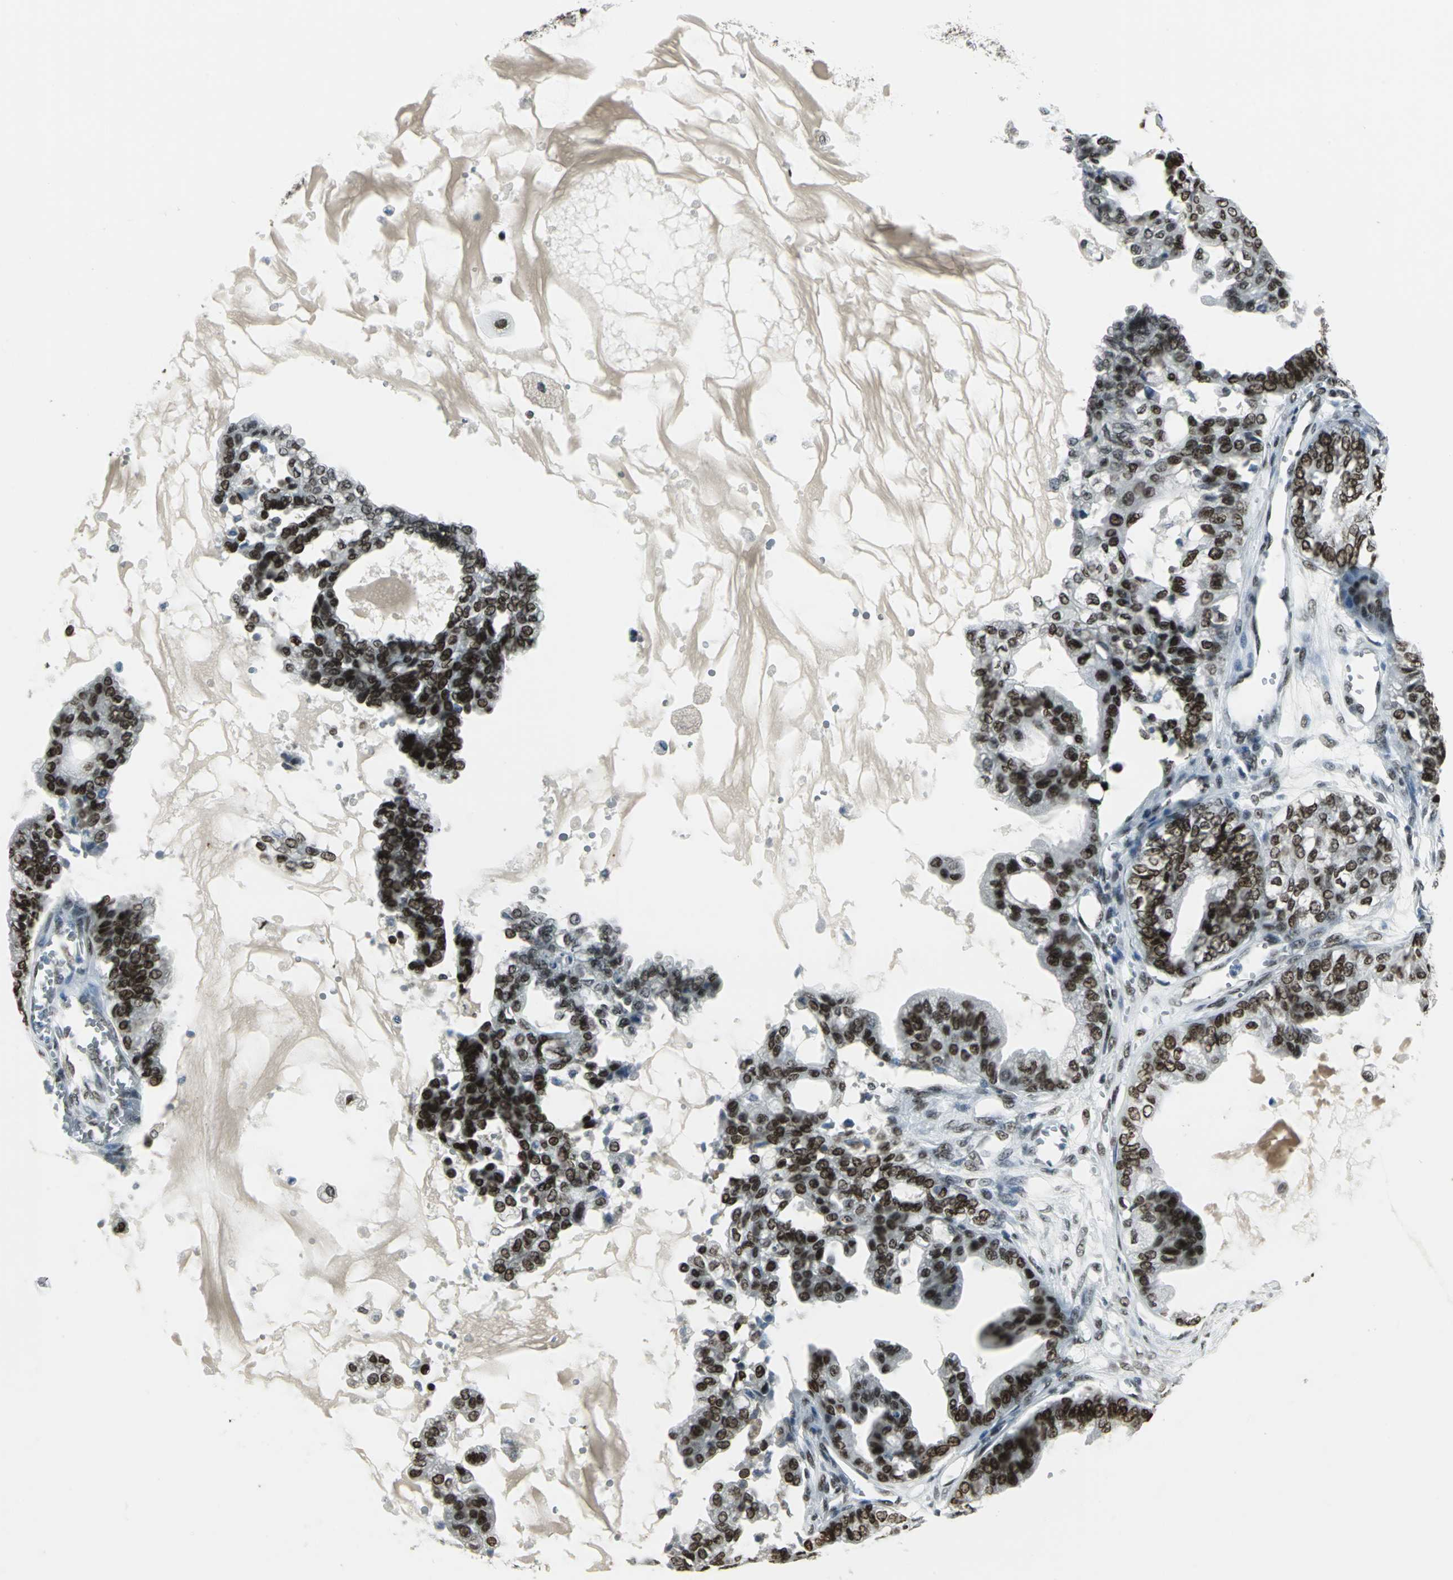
{"staining": {"intensity": "strong", "quantity": ">75%", "location": "nuclear"}, "tissue": "ovarian cancer", "cell_type": "Tumor cells", "image_type": "cancer", "snomed": [{"axis": "morphology", "description": "Carcinoma, NOS"}, {"axis": "morphology", "description": "Carcinoma, endometroid"}, {"axis": "topography", "description": "Ovary"}], "caption": "Immunohistochemical staining of ovarian endometroid carcinoma shows high levels of strong nuclear positivity in approximately >75% of tumor cells.", "gene": "ADNP", "patient": {"sex": "female", "age": 50}}